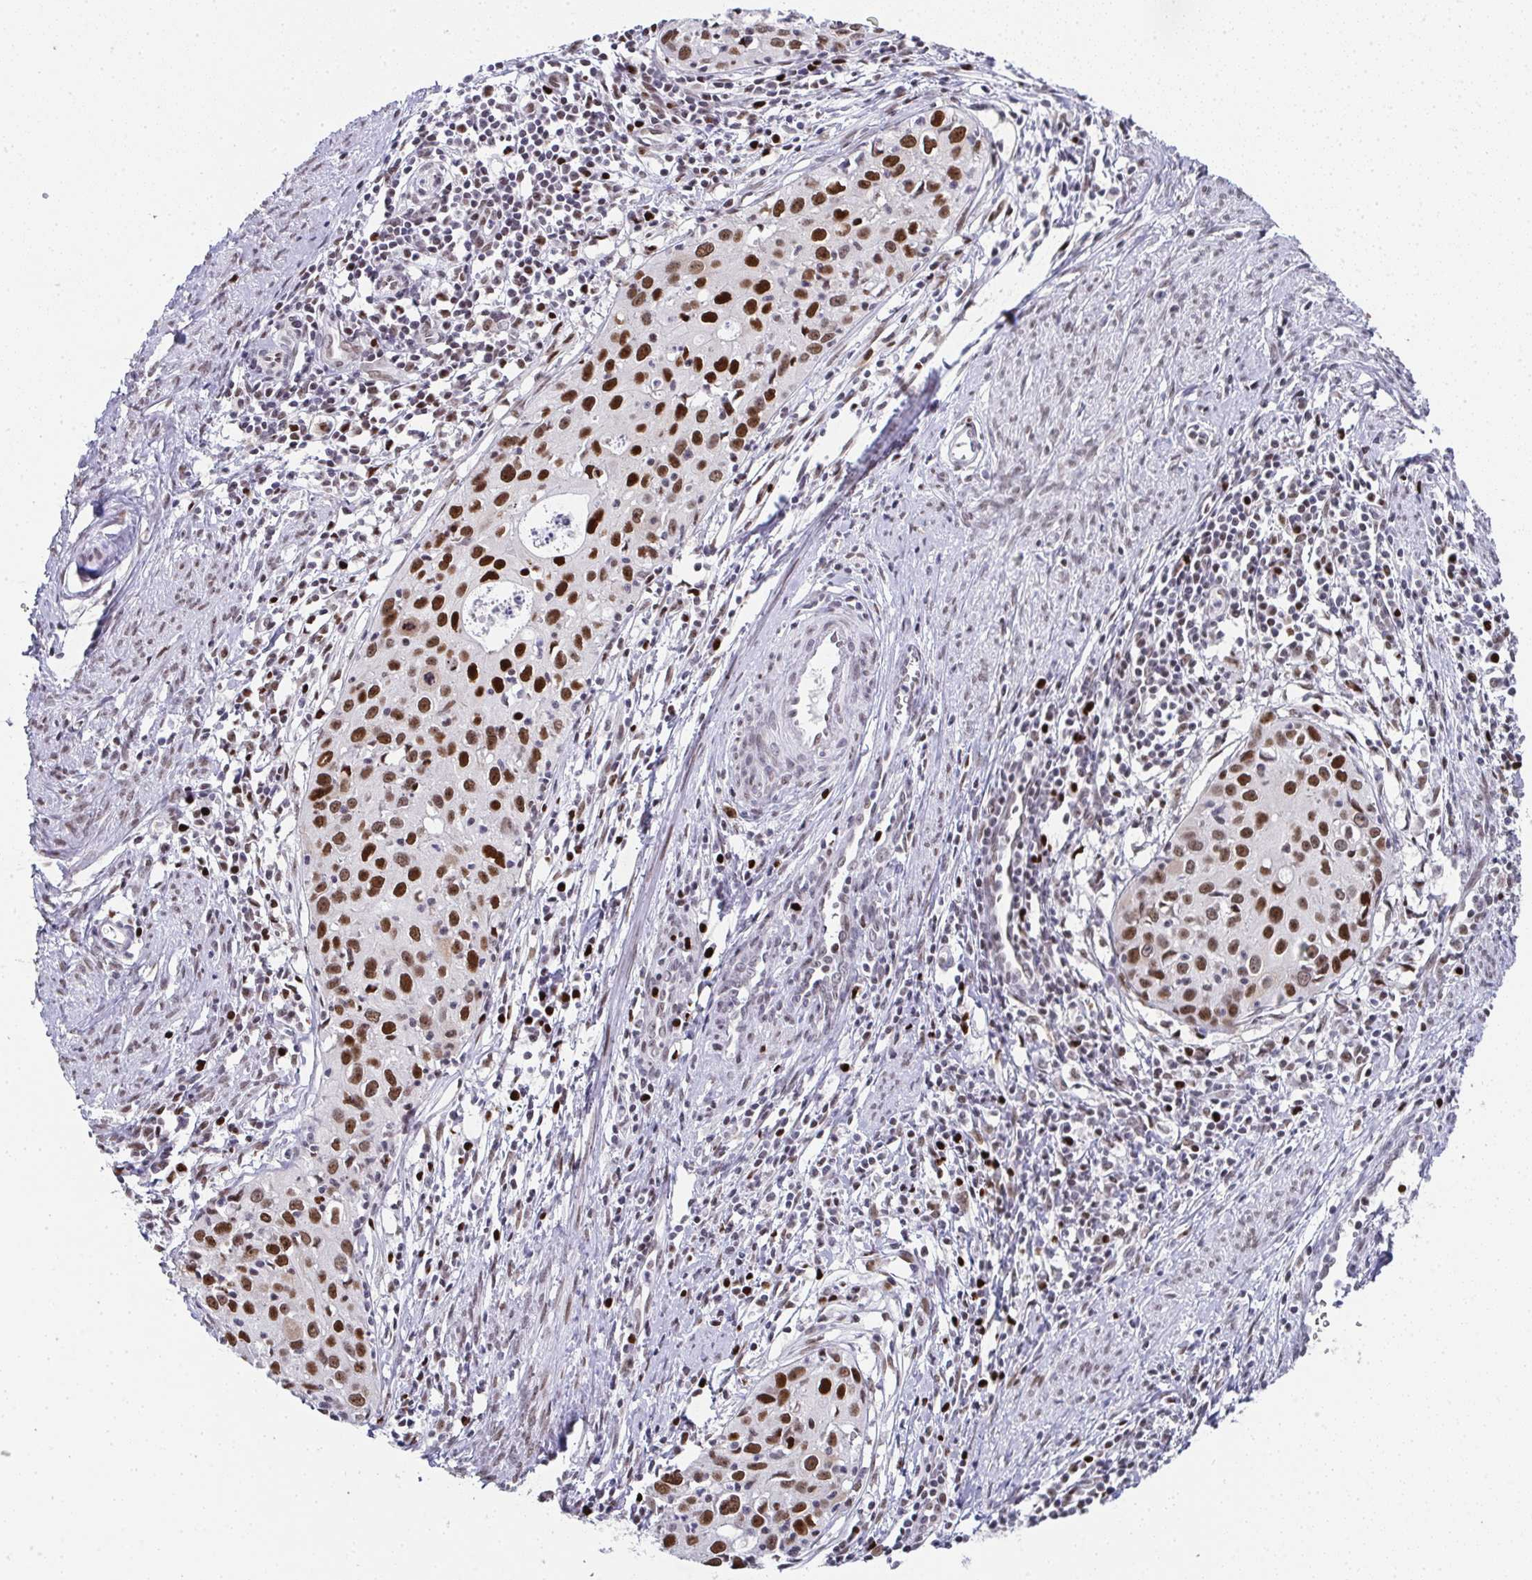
{"staining": {"intensity": "strong", "quantity": ">75%", "location": "nuclear"}, "tissue": "cervical cancer", "cell_type": "Tumor cells", "image_type": "cancer", "snomed": [{"axis": "morphology", "description": "Squamous cell carcinoma, NOS"}, {"axis": "topography", "description": "Cervix"}], "caption": "Protein expression by IHC reveals strong nuclear staining in approximately >75% of tumor cells in squamous cell carcinoma (cervical).", "gene": "RB1", "patient": {"sex": "female", "age": 40}}